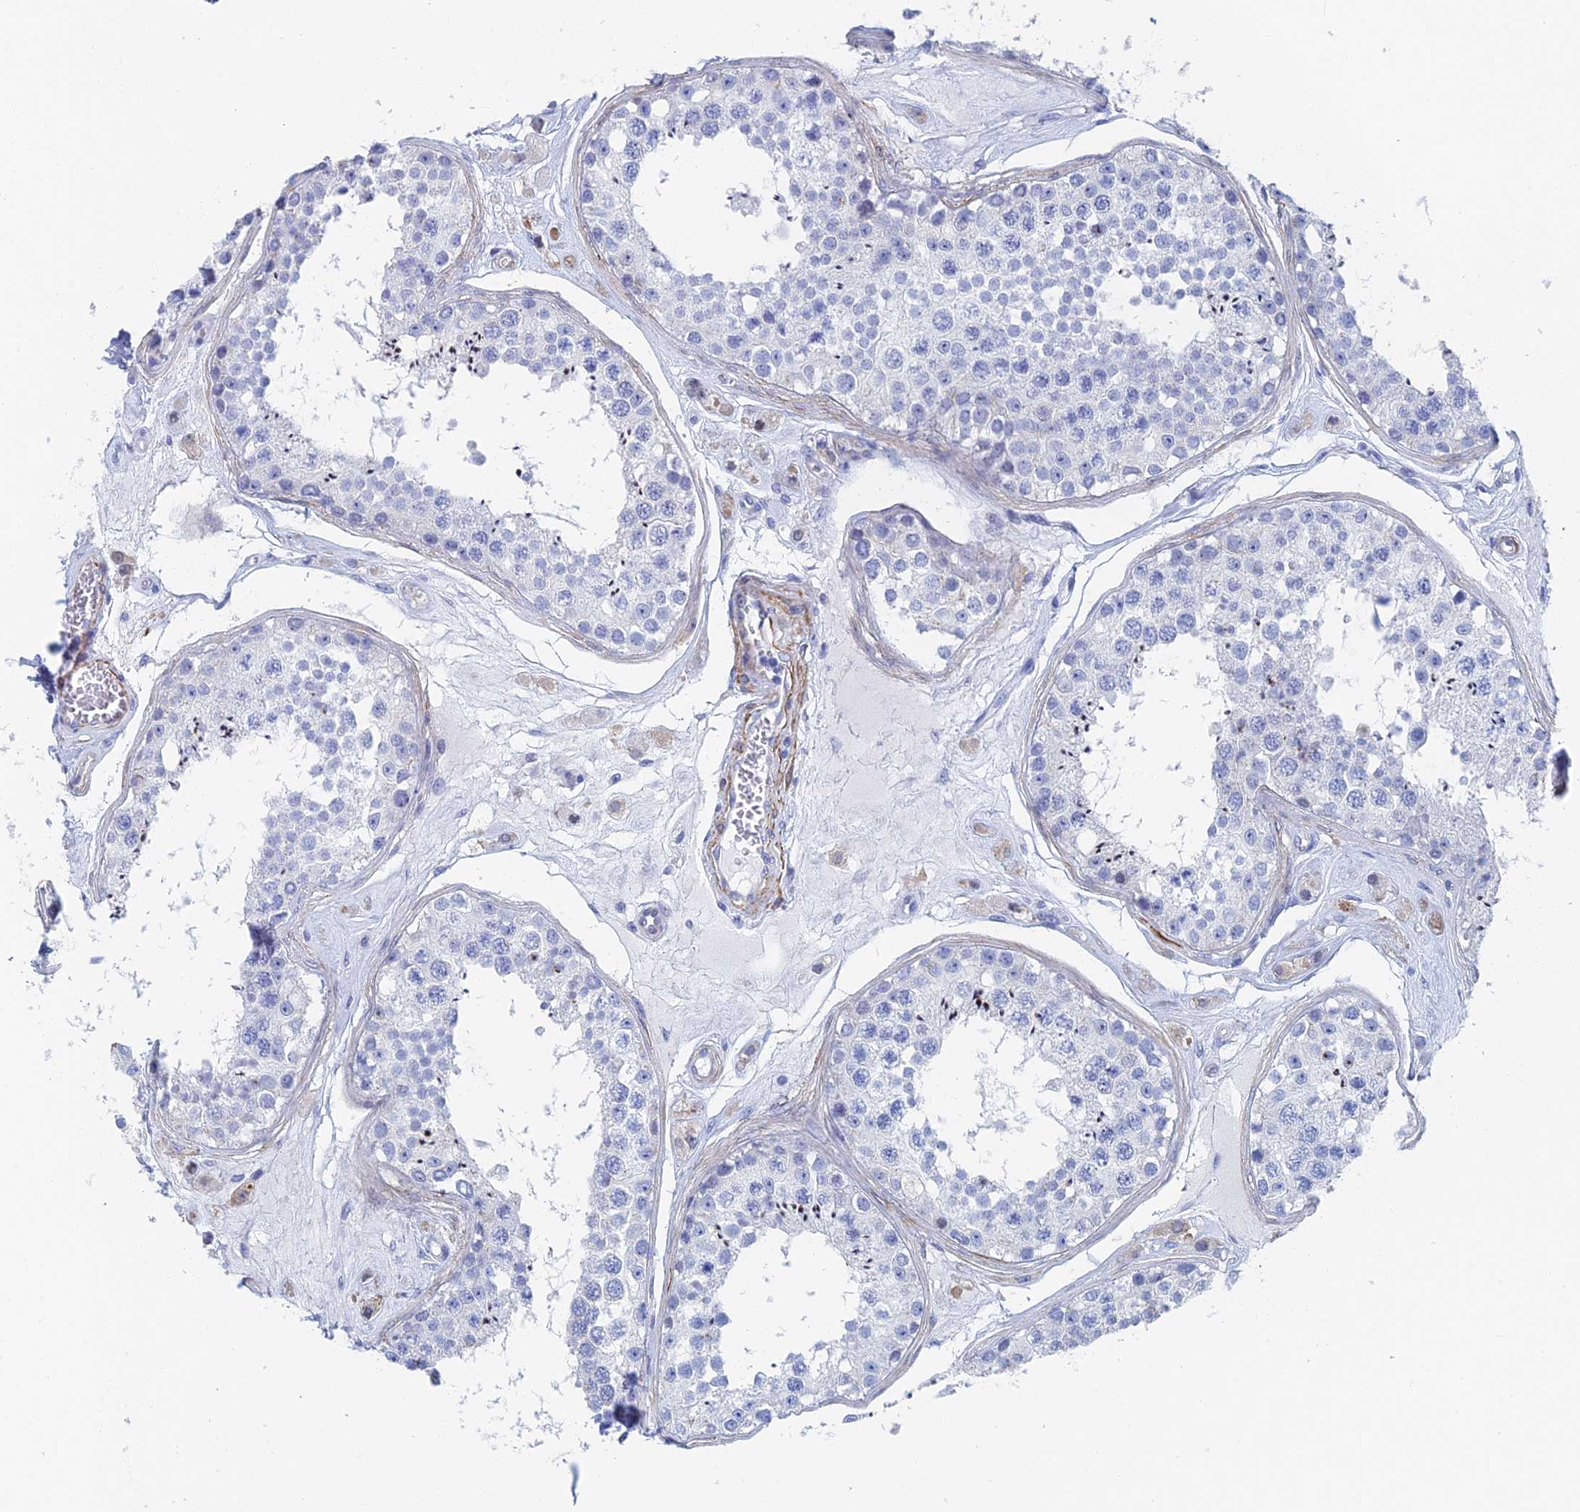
{"staining": {"intensity": "negative", "quantity": "none", "location": "none"}, "tissue": "testis", "cell_type": "Cells in seminiferous ducts", "image_type": "normal", "snomed": [{"axis": "morphology", "description": "Normal tissue, NOS"}, {"axis": "topography", "description": "Testis"}], "caption": "The image demonstrates no staining of cells in seminiferous ducts in normal testis.", "gene": "KCNK18", "patient": {"sex": "male", "age": 25}}